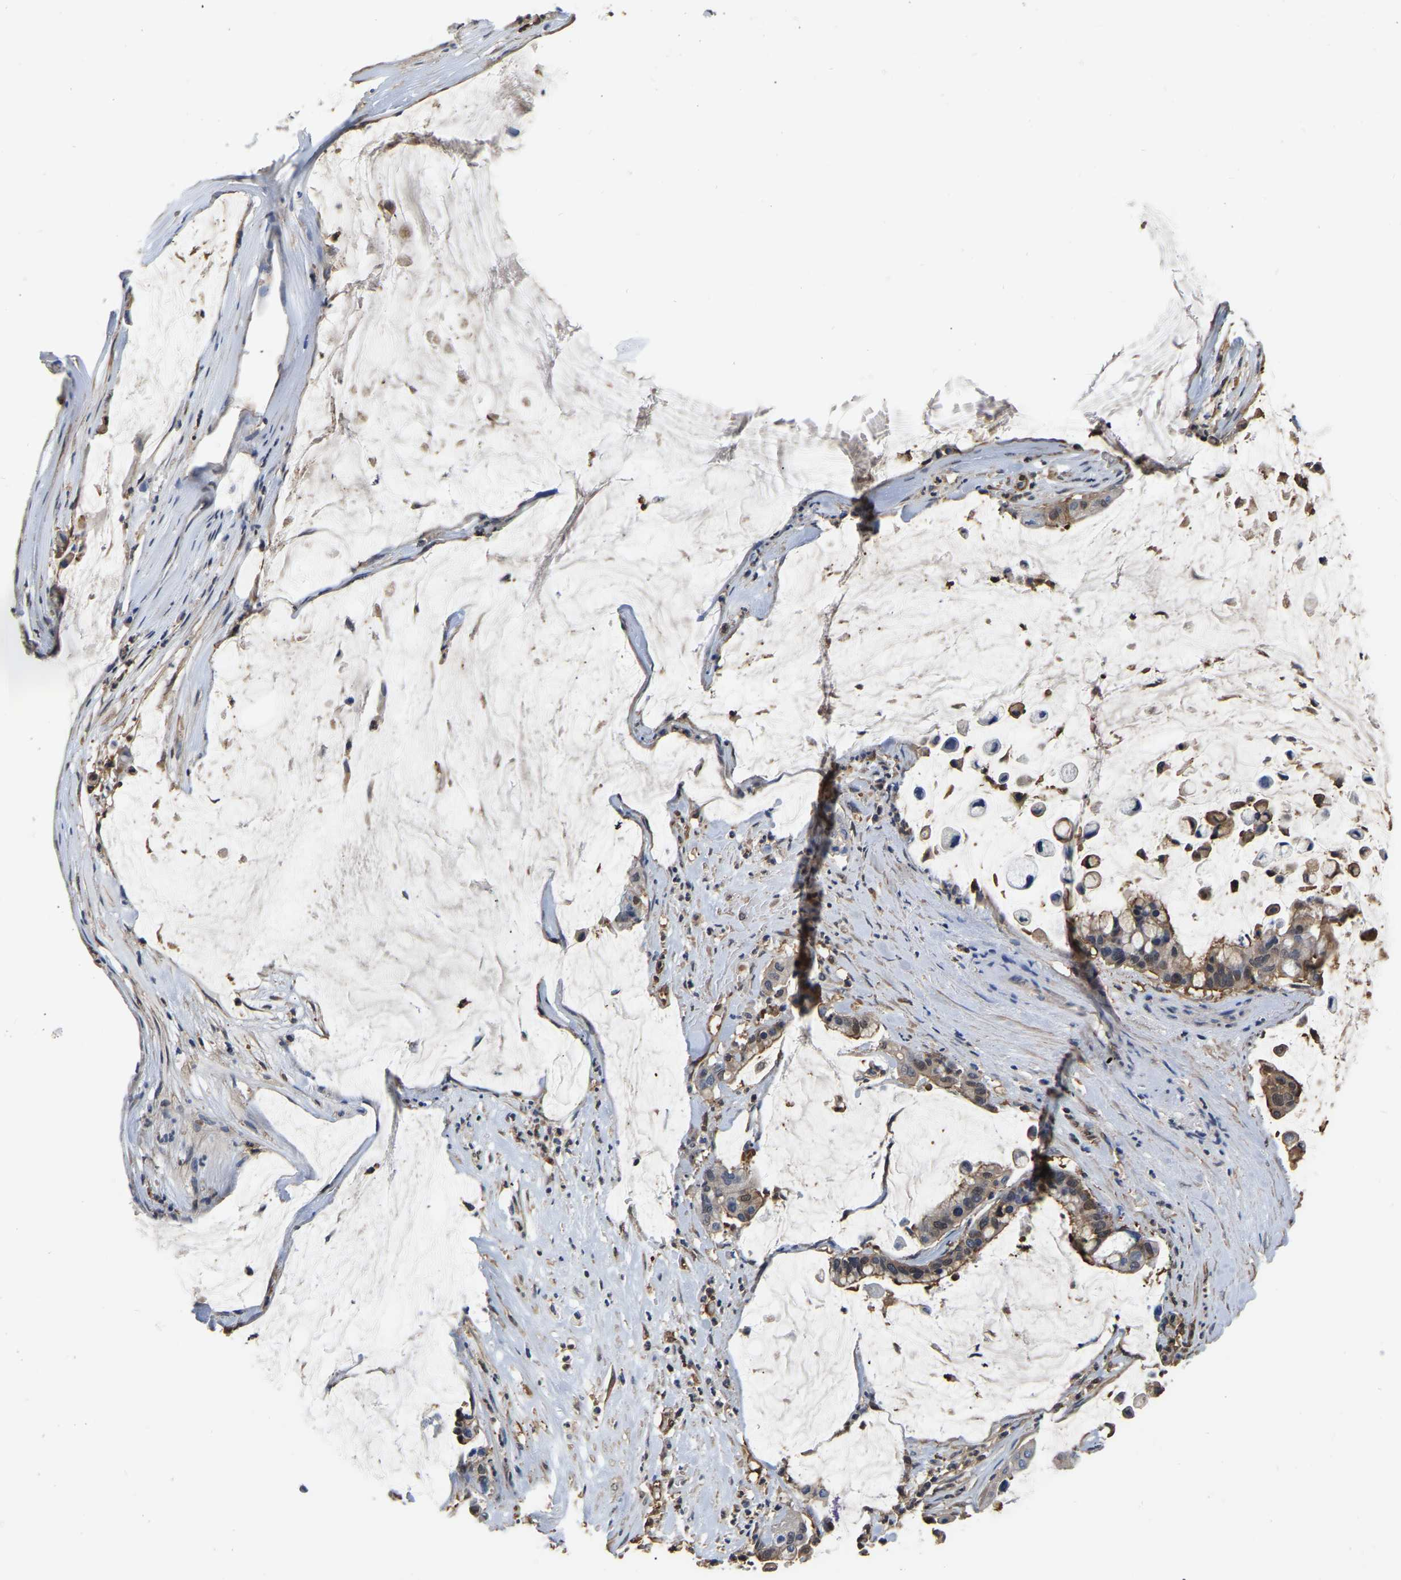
{"staining": {"intensity": "weak", "quantity": ">75%", "location": "cytoplasmic/membranous"}, "tissue": "pancreatic cancer", "cell_type": "Tumor cells", "image_type": "cancer", "snomed": [{"axis": "morphology", "description": "Adenocarcinoma, NOS"}, {"axis": "topography", "description": "Pancreas"}], "caption": "Pancreatic adenocarcinoma stained with a brown dye shows weak cytoplasmic/membranous positive expression in about >75% of tumor cells.", "gene": "LDHB", "patient": {"sex": "male", "age": 41}}